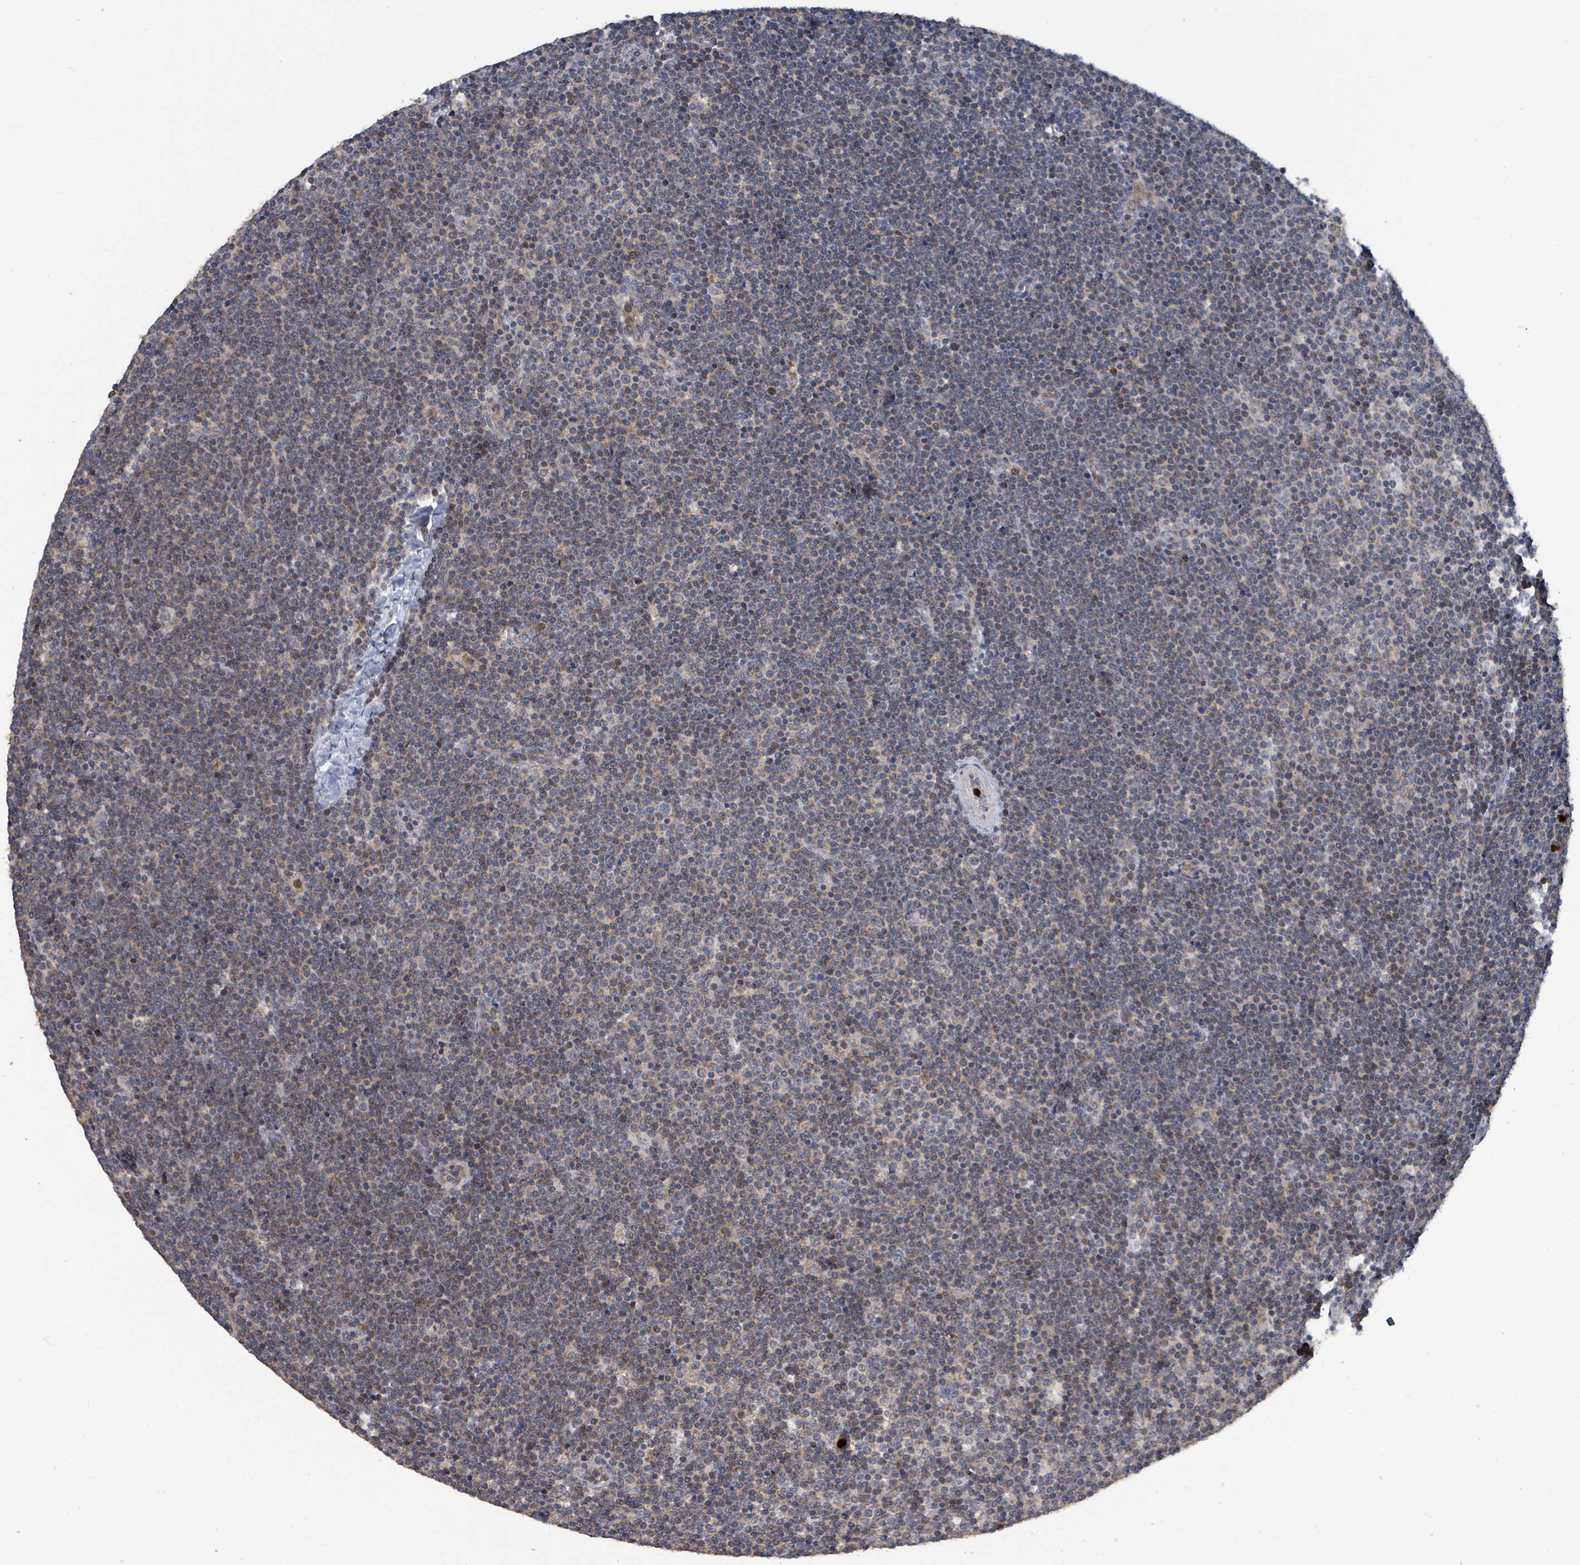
{"staining": {"intensity": "weak", "quantity": "<25%", "location": "cytoplasmic/membranous"}, "tissue": "lymphoma", "cell_type": "Tumor cells", "image_type": "cancer", "snomed": [{"axis": "morphology", "description": "Malignant lymphoma, non-Hodgkin's type, Low grade"}, {"axis": "topography", "description": "Lymph node"}], "caption": "The photomicrograph demonstrates no staining of tumor cells in malignant lymphoma, non-Hodgkin's type (low-grade). Brightfield microscopy of IHC stained with DAB (3,3'-diaminobenzidine) (brown) and hematoxylin (blue), captured at high magnification.", "gene": "COQ6", "patient": {"sex": "male", "age": 48}}